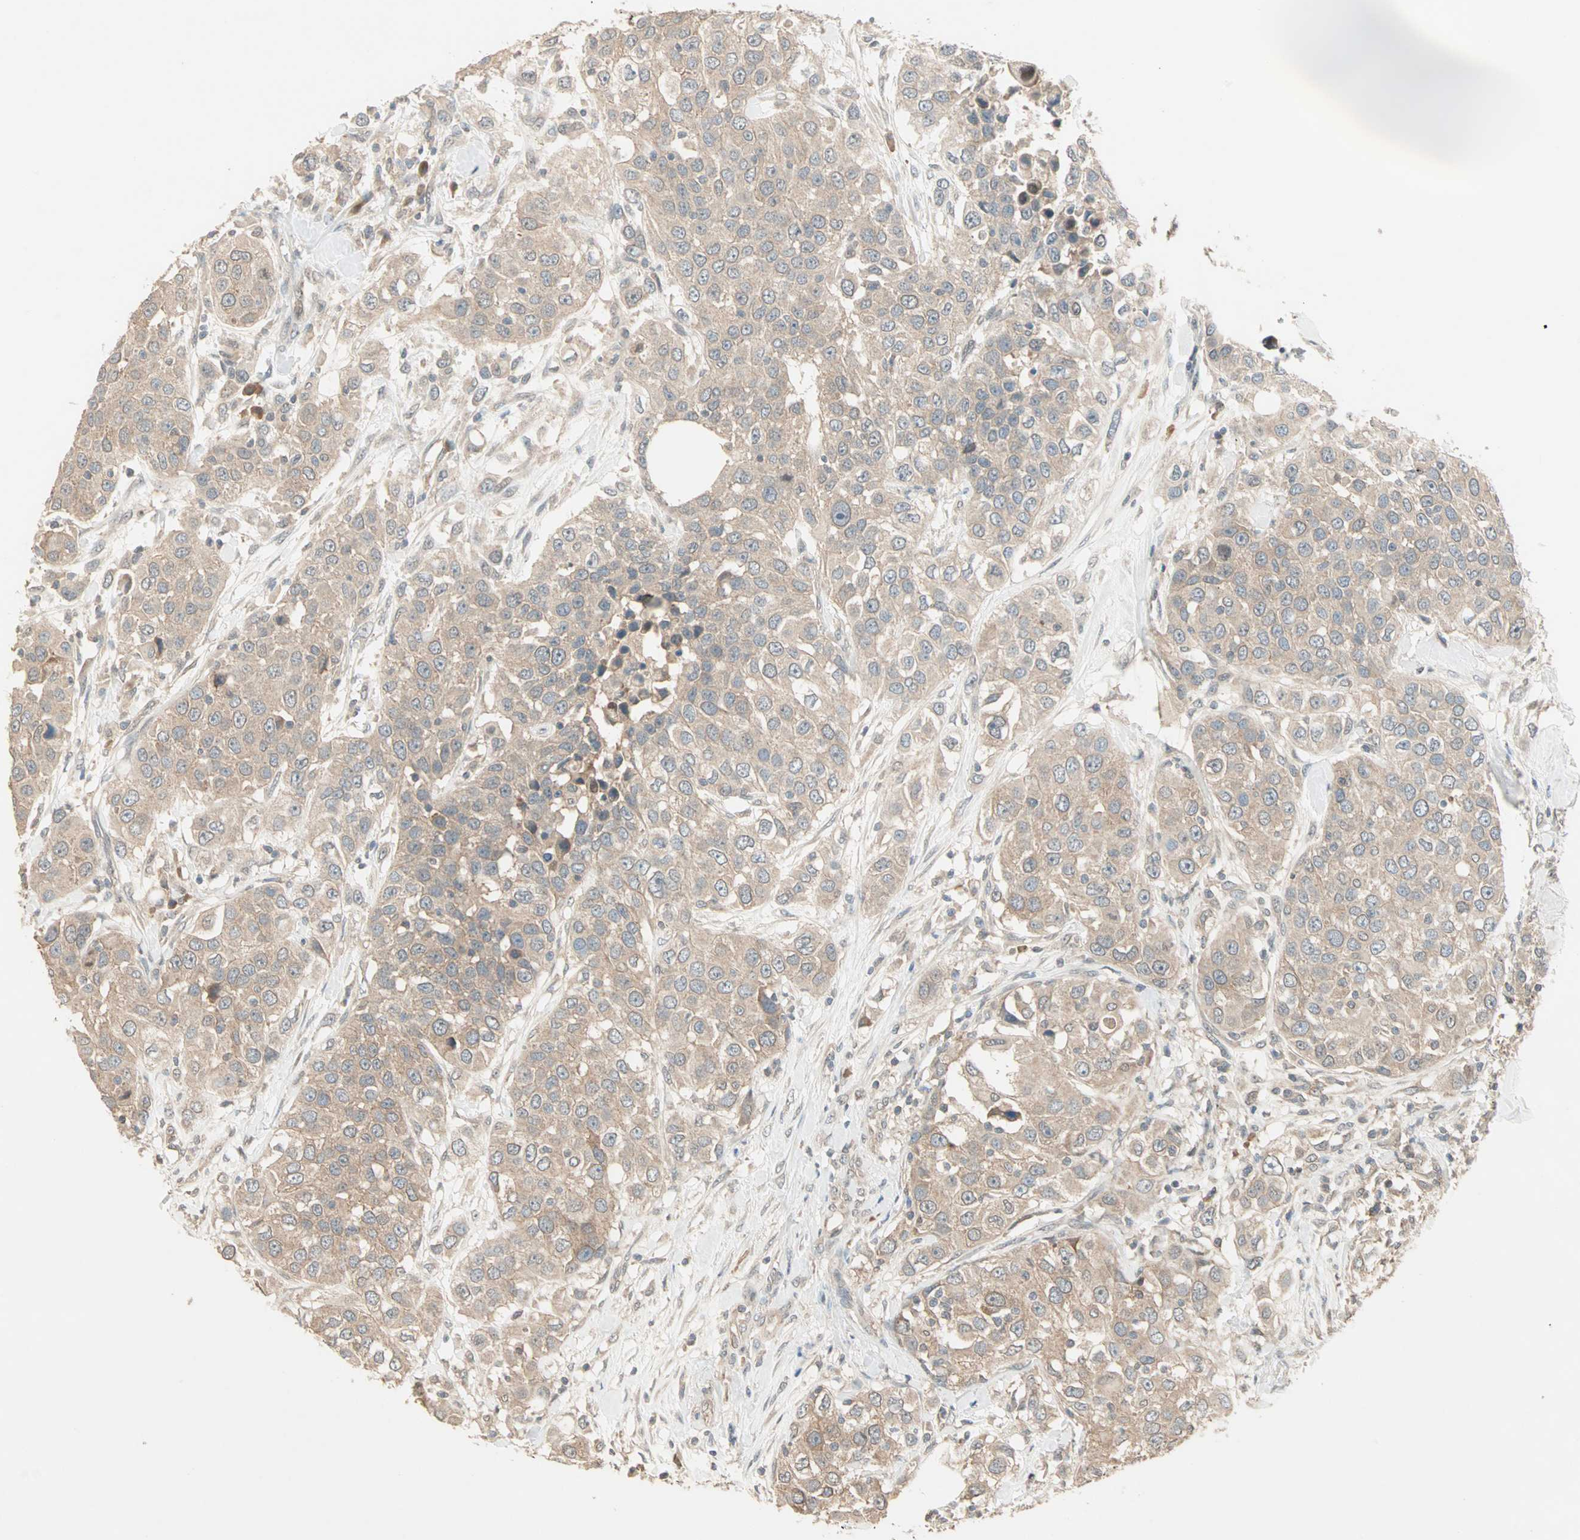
{"staining": {"intensity": "weak", "quantity": ">75%", "location": "cytoplasmic/membranous"}, "tissue": "urothelial cancer", "cell_type": "Tumor cells", "image_type": "cancer", "snomed": [{"axis": "morphology", "description": "Urothelial carcinoma, High grade"}, {"axis": "topography", "description": "Urinary bladder"}], "caption": "Protein expression analysis of high-grade urothelial carcinoma shows weak cytoplasmic/membranous positivity in about >75% of tumor cells.", "gene": "TTF2", "patient": {"sex": "female", "age": 80}}